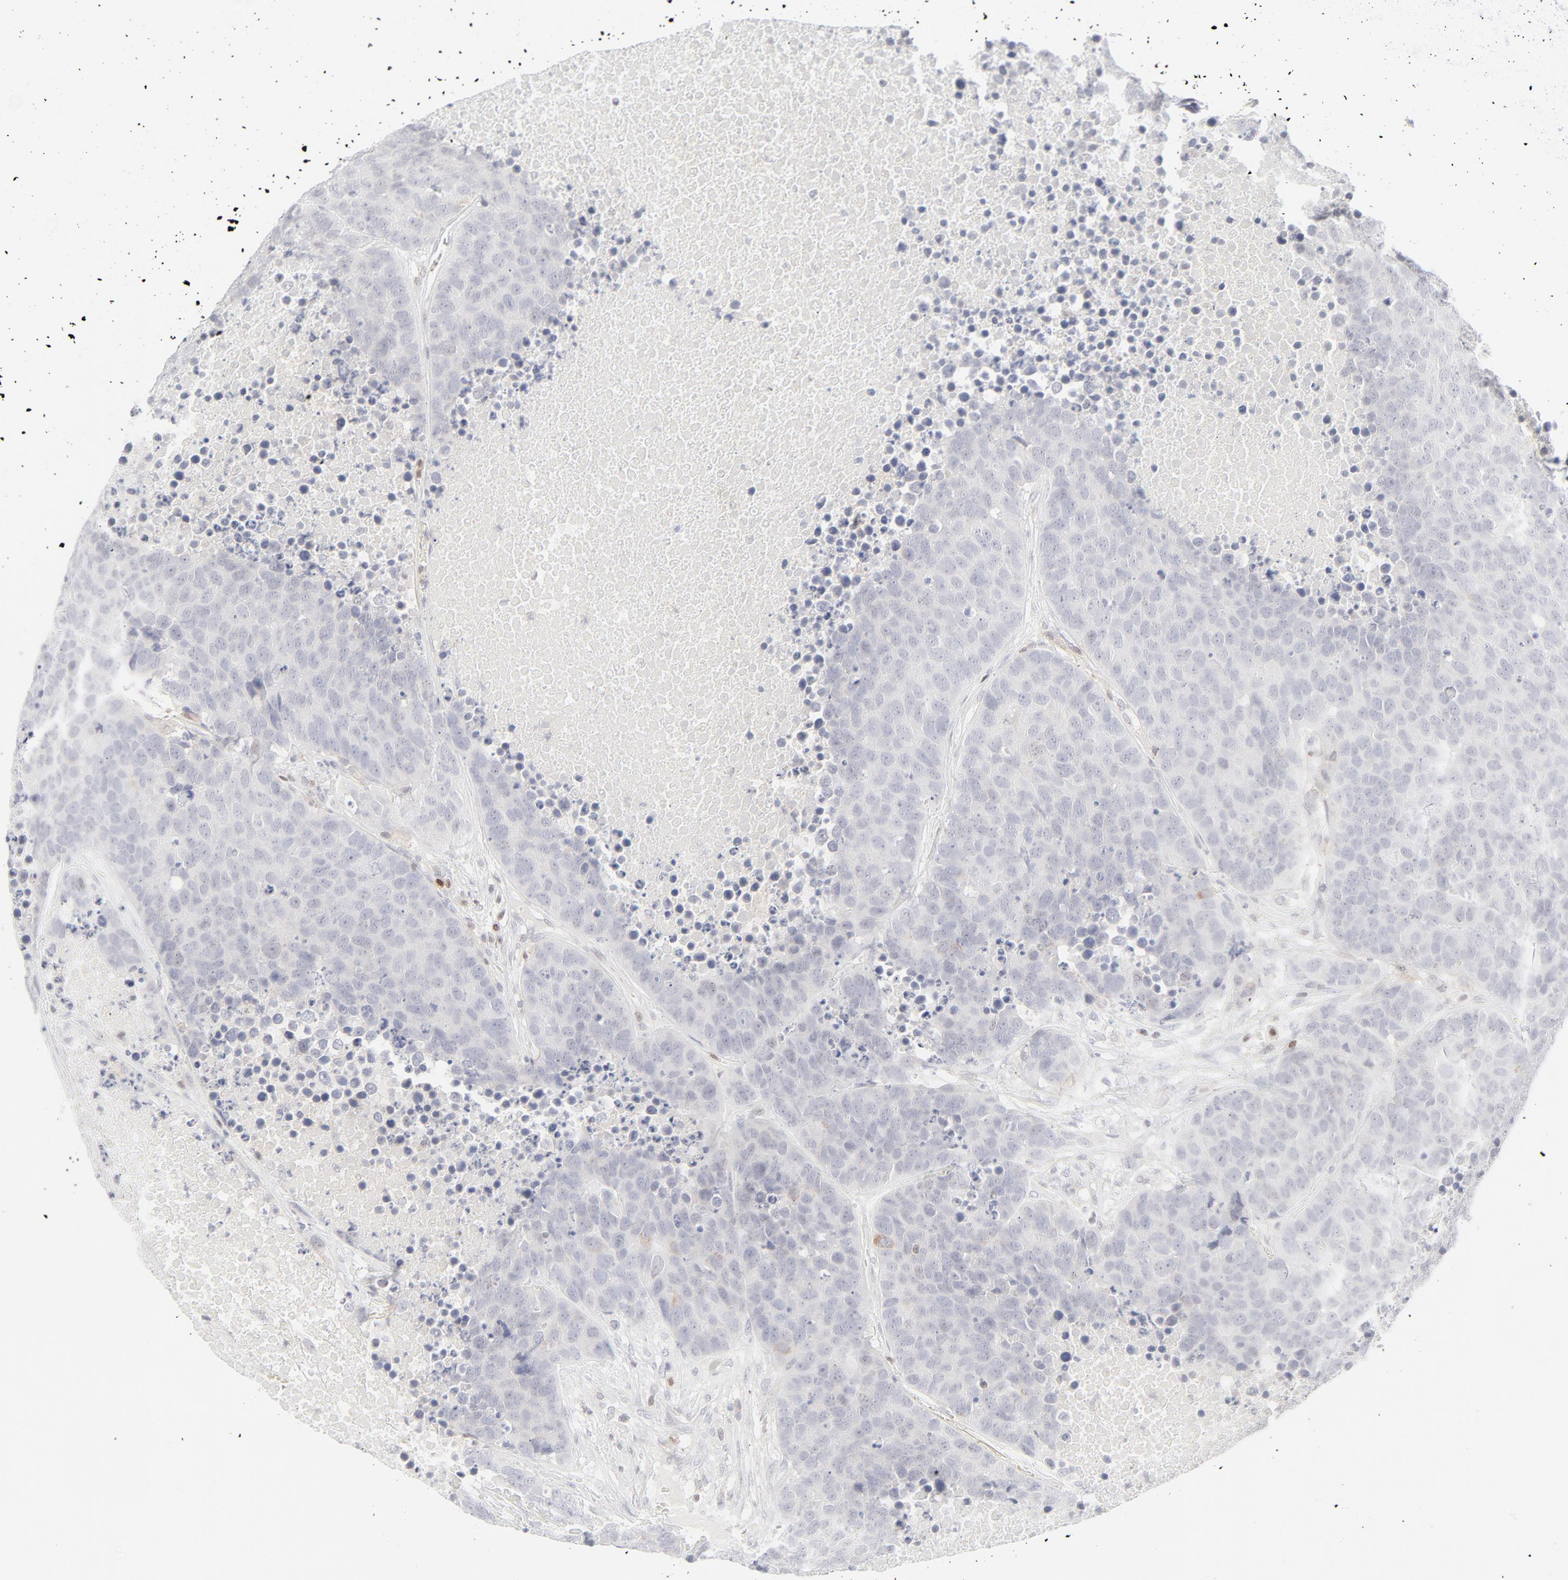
{"staining": {"intensity": "negative", "quantity": "none", "location": "none"}, "tissue": "carcinoid", "cell_type": "Tumor cells", "image_type": "cancer", "snomed": [{"axis": "morphology", "description": "Carcinoid, malignant, NOS"}, {"axis": "topography", "description": "Lung"}], "caption": "Carcinoid was stained to show a protein in brown. There is no significant positivity in tumor cells. (Brightfield microscopy of DAB immunohistochemistry (IHC) at high magnification).", "gene": "PRKCB", "patient": {"sex": "male", "age": 60}}